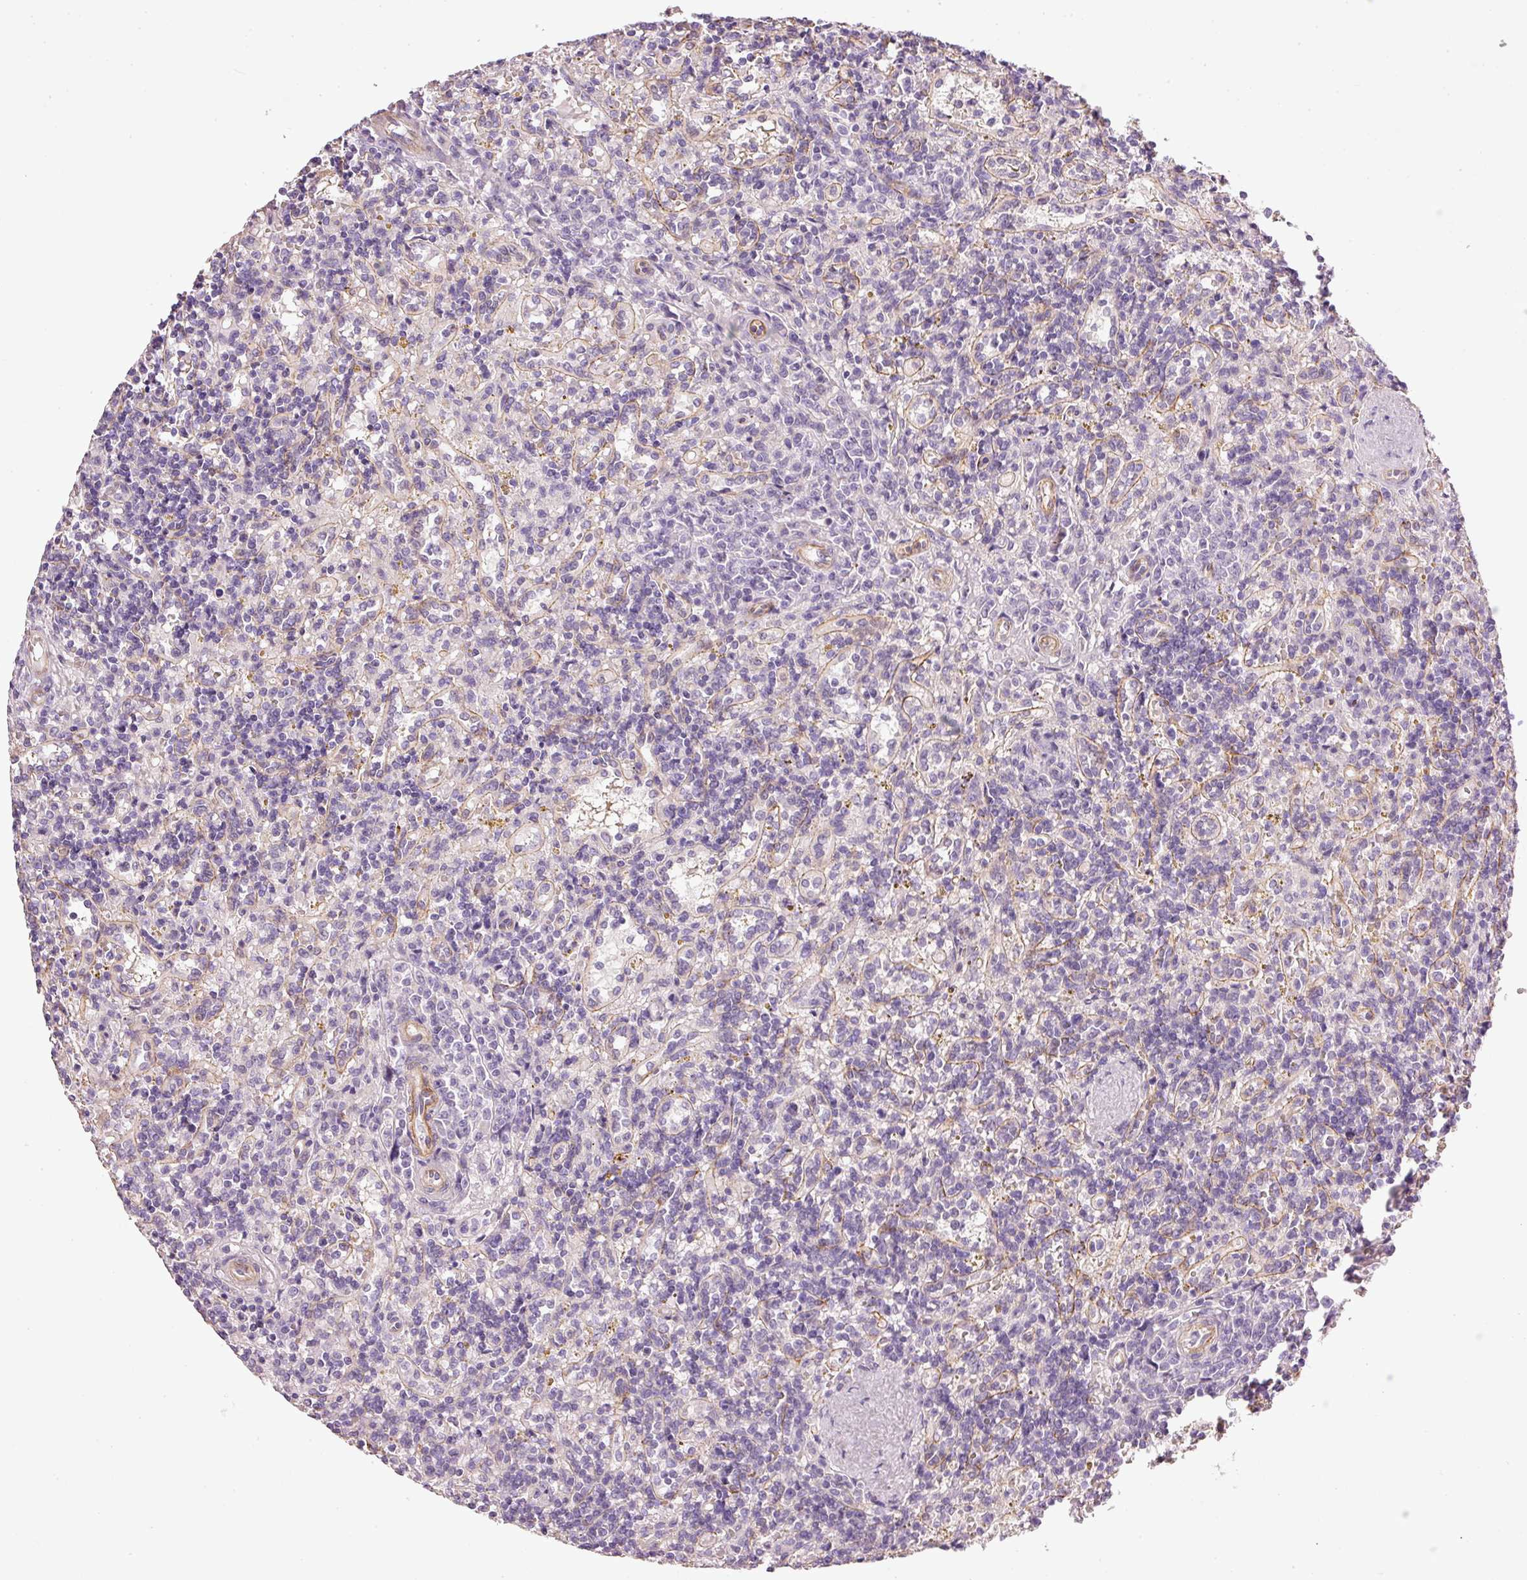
{"staining": {"intensity": "negative", "quantity": "none", "location": "none"}, "tissue": "lymphoma", "cell_type": "Tumor cells", "image_type": "cancer", "snomed": [{"axis": "morphology", "description": "Malignant lymphoma, non-Hodgkin's type, Low grade"}, {"axis": "topography", "description": "Spleen"}], "caption": "A photomicrograph of human low-grade malignant lymphoma, non-Hodgkin's type is negative for staining in tumor cells. The staining was performed using DAB (3,3'-diaminobenzidine) to visualize the protein expression in brown, while the nuclei were stained in blue with hematoxylin (Magnification: 20x).", "gene": "OSR2", "patient": {"sex": "male", "age": 67}}